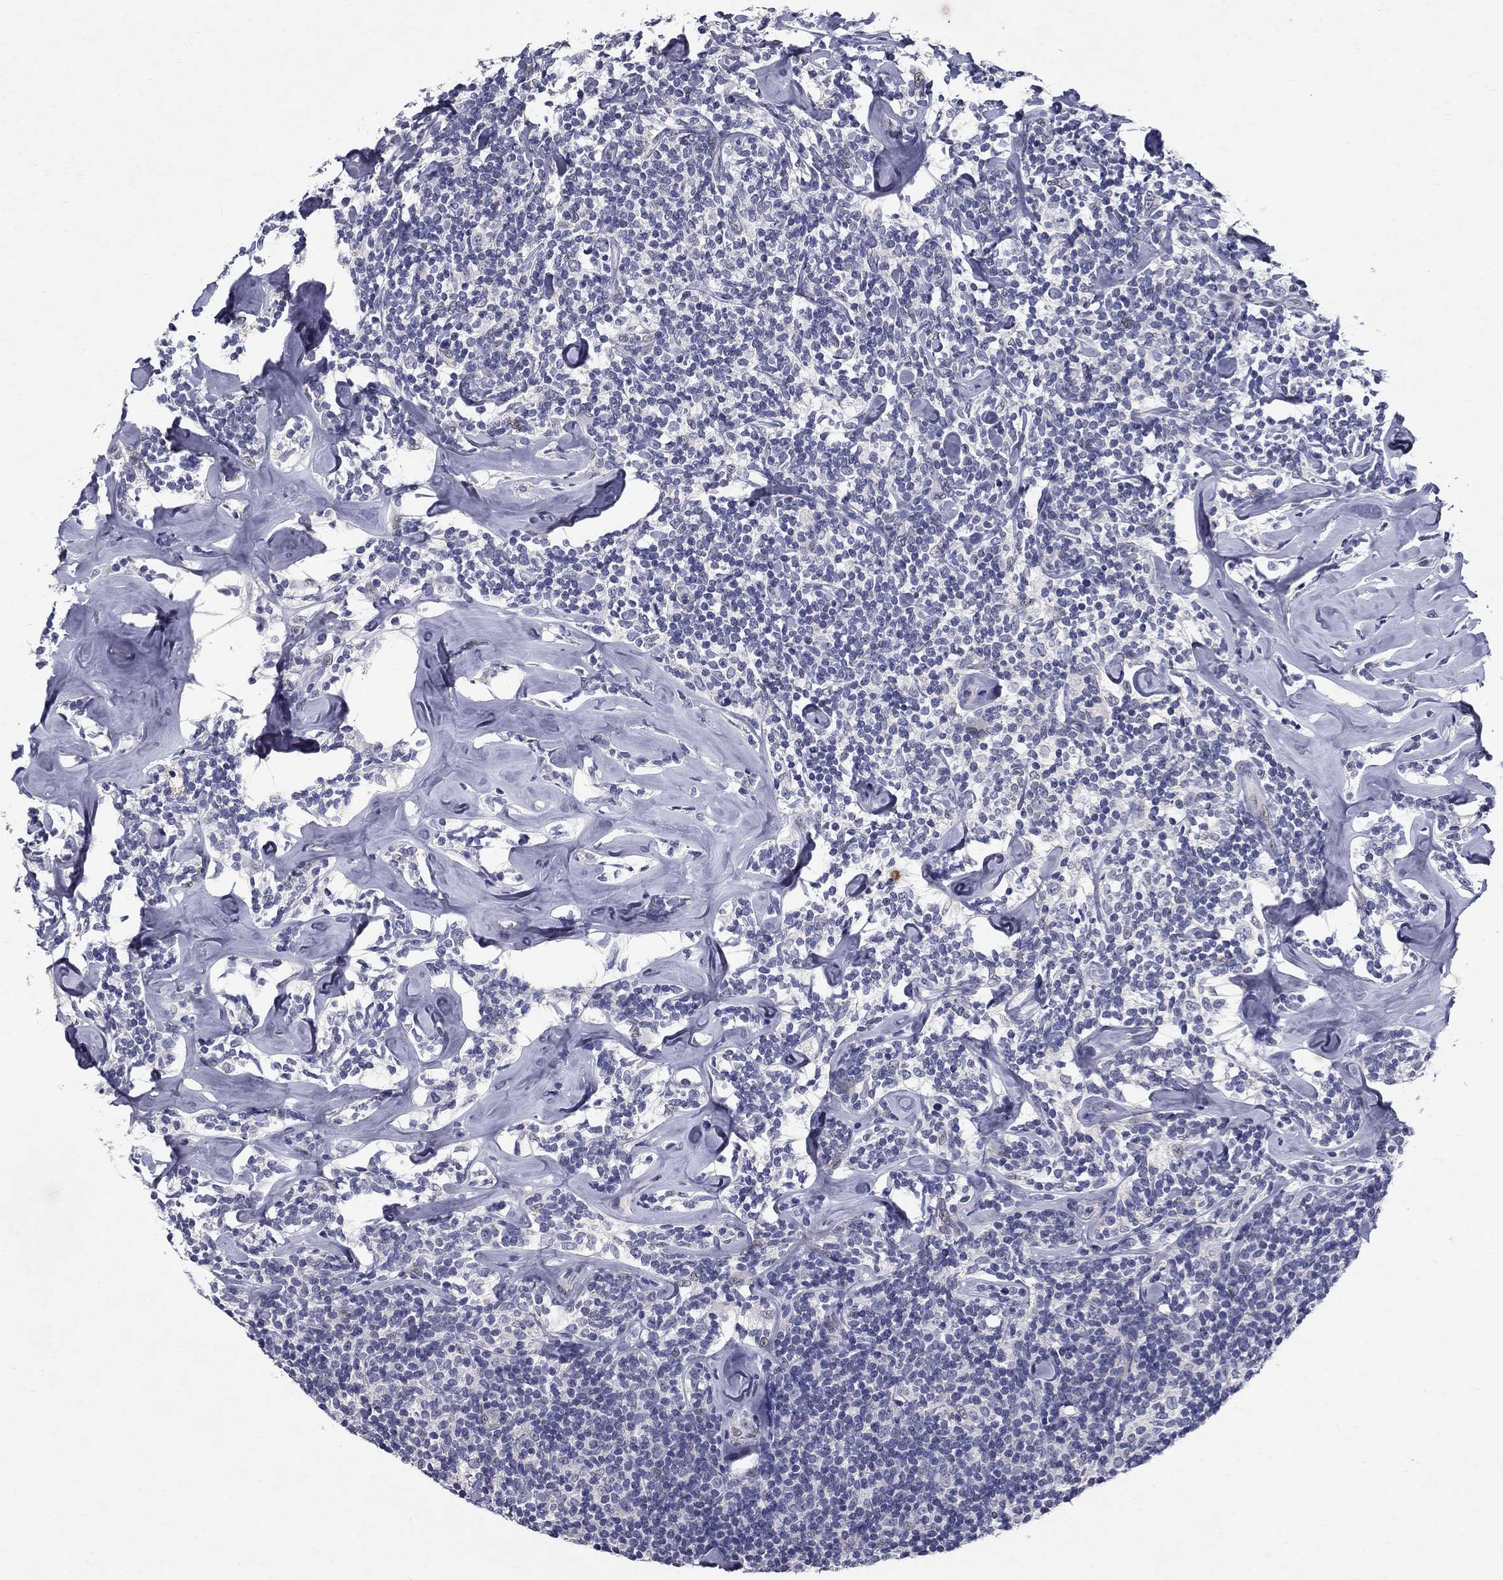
{"staining": {"intensity": "negative", "quantity": "none", "location": "none"}, "tissue": "lymphoma", "cell_type": "Tumor cells", "image_type": "cancer", "snomed": [{"axis": "morphology", "description": "Malignant lymphoma, non-Hodgkin's type, Low grade"}, {"axis": "topography", "description": "Lymph node"}], "caption": "Lymphoma stained for a protein using immunohistochemistry (IHC) exhibits no expression tumor cells.", "gene": "RBFOX1", "patient": {"sex": "female", "age": 56}}